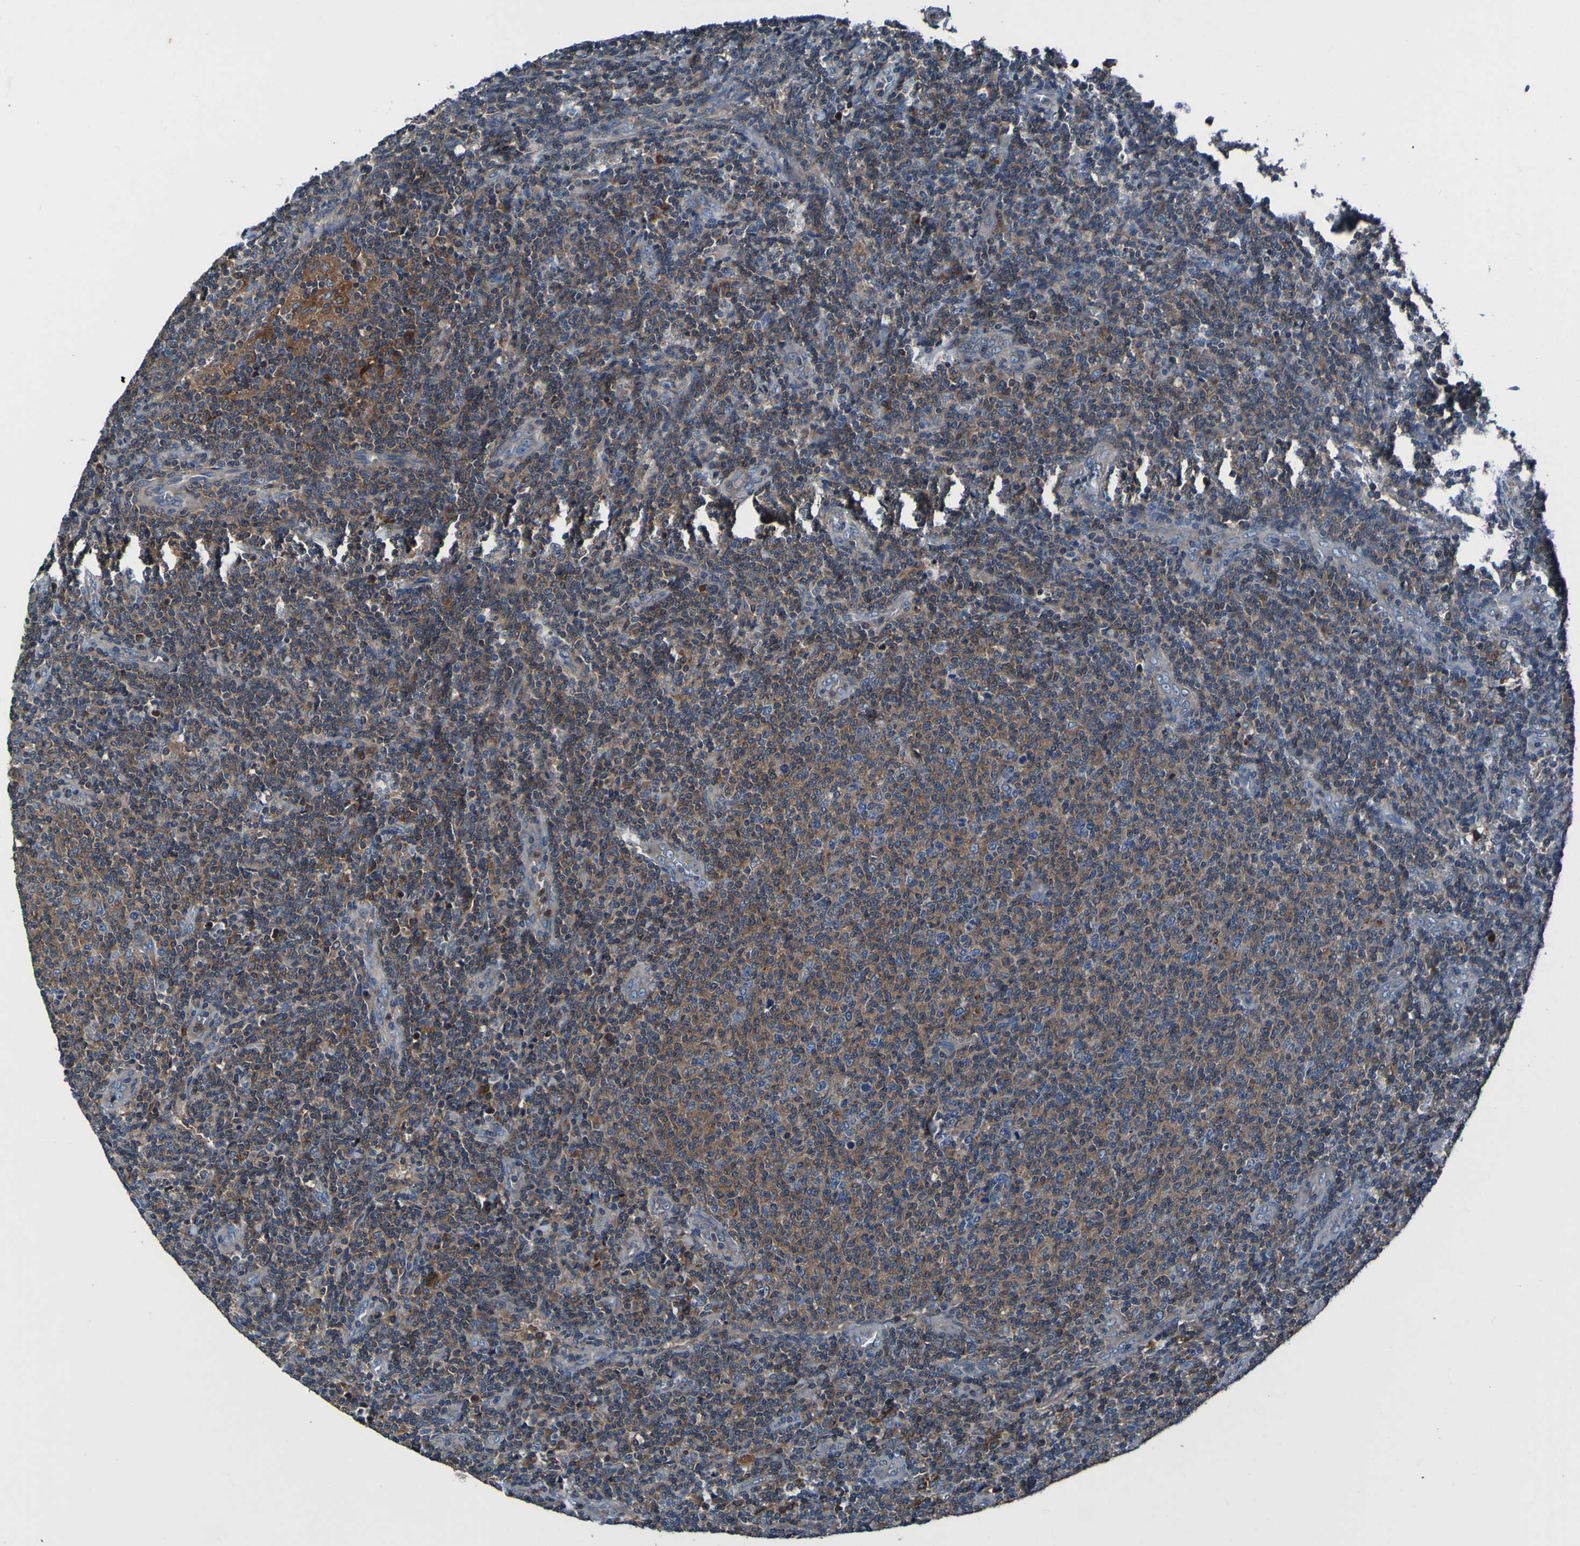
{"staining": {"intensity": "moderate", "quantity": ">75%", "location": "cytoplasmic/membranous"}, "tissue": "lymphoma", "cell_type": "Tumor cells", "image_type": "cancer", "snomed": [{"axis": "morphology", "description": "Malignant lymphoma, non-Hodgkin's type, Low grade"}, {"axis": "topography", "description": "Lymph node"}], "caption": "About >75% of tumor cells in low-grade malignant lymphoma, non-Hodgkin's type display moderate cytoplasmic/membranous protein expression as visualized by brown immunohistochemical staining.", "gene": "RAB5B", "patient": {"sex": "male", "age": 66}}